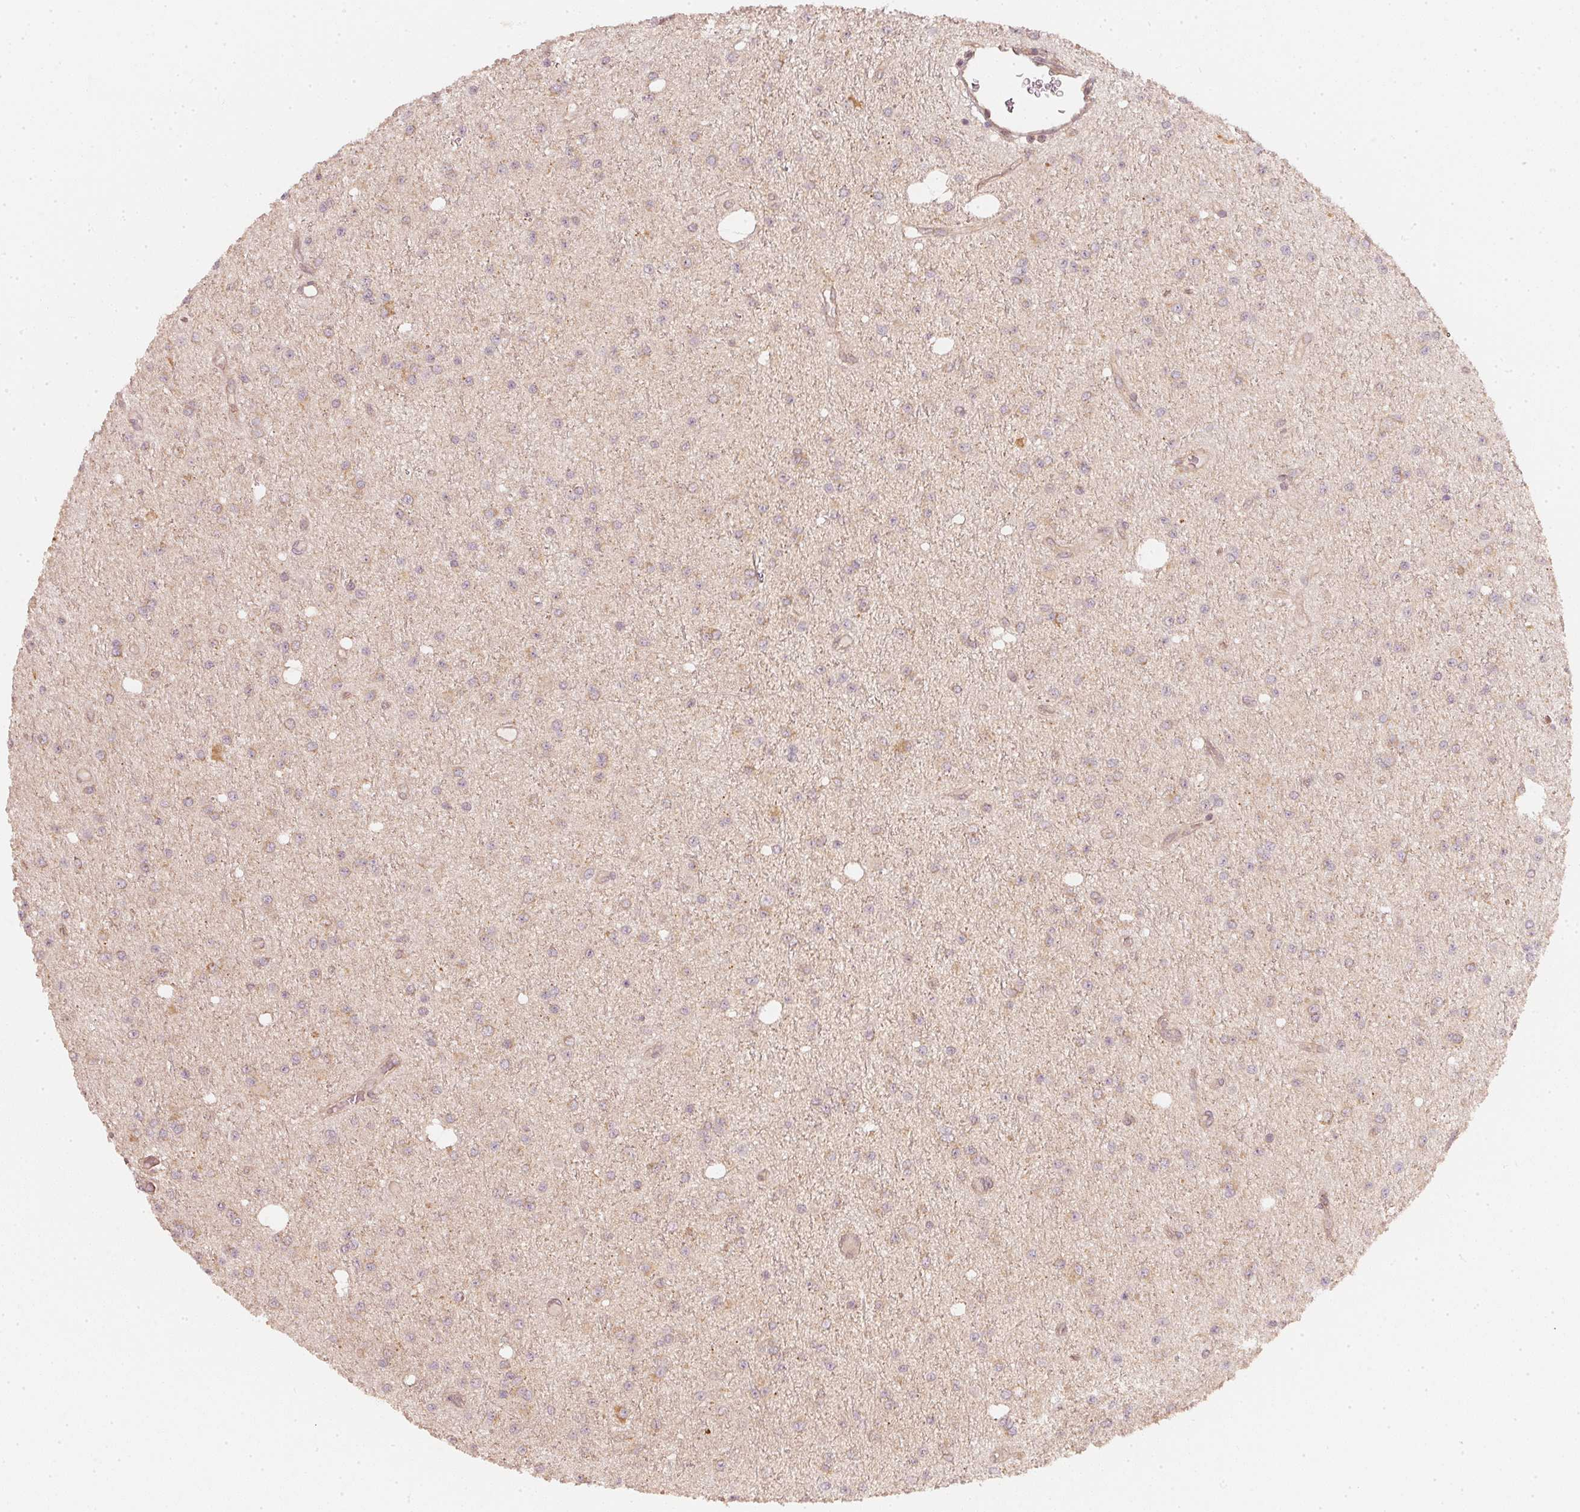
{"staining": {"intensity": "moderate", "quantity": "<25%", "location": "cytoplasmic/membranous"}, "tissue": "glioma", "cell_type": "Tumor cells", "image_type": "cancer", "snomed": [{"axis": "morphology", "description": "Glioma, malignant, Low grade"}, {"axis": "topography", "description": "Brain"}], "caption": "IHC (DAB) staining of human glioma displays moderate cytoplasmic/membranous protein staining in approximately <25% of tumor cells.", "gene": "WDR54", "patient": {"sex": "male", "age": 27}}